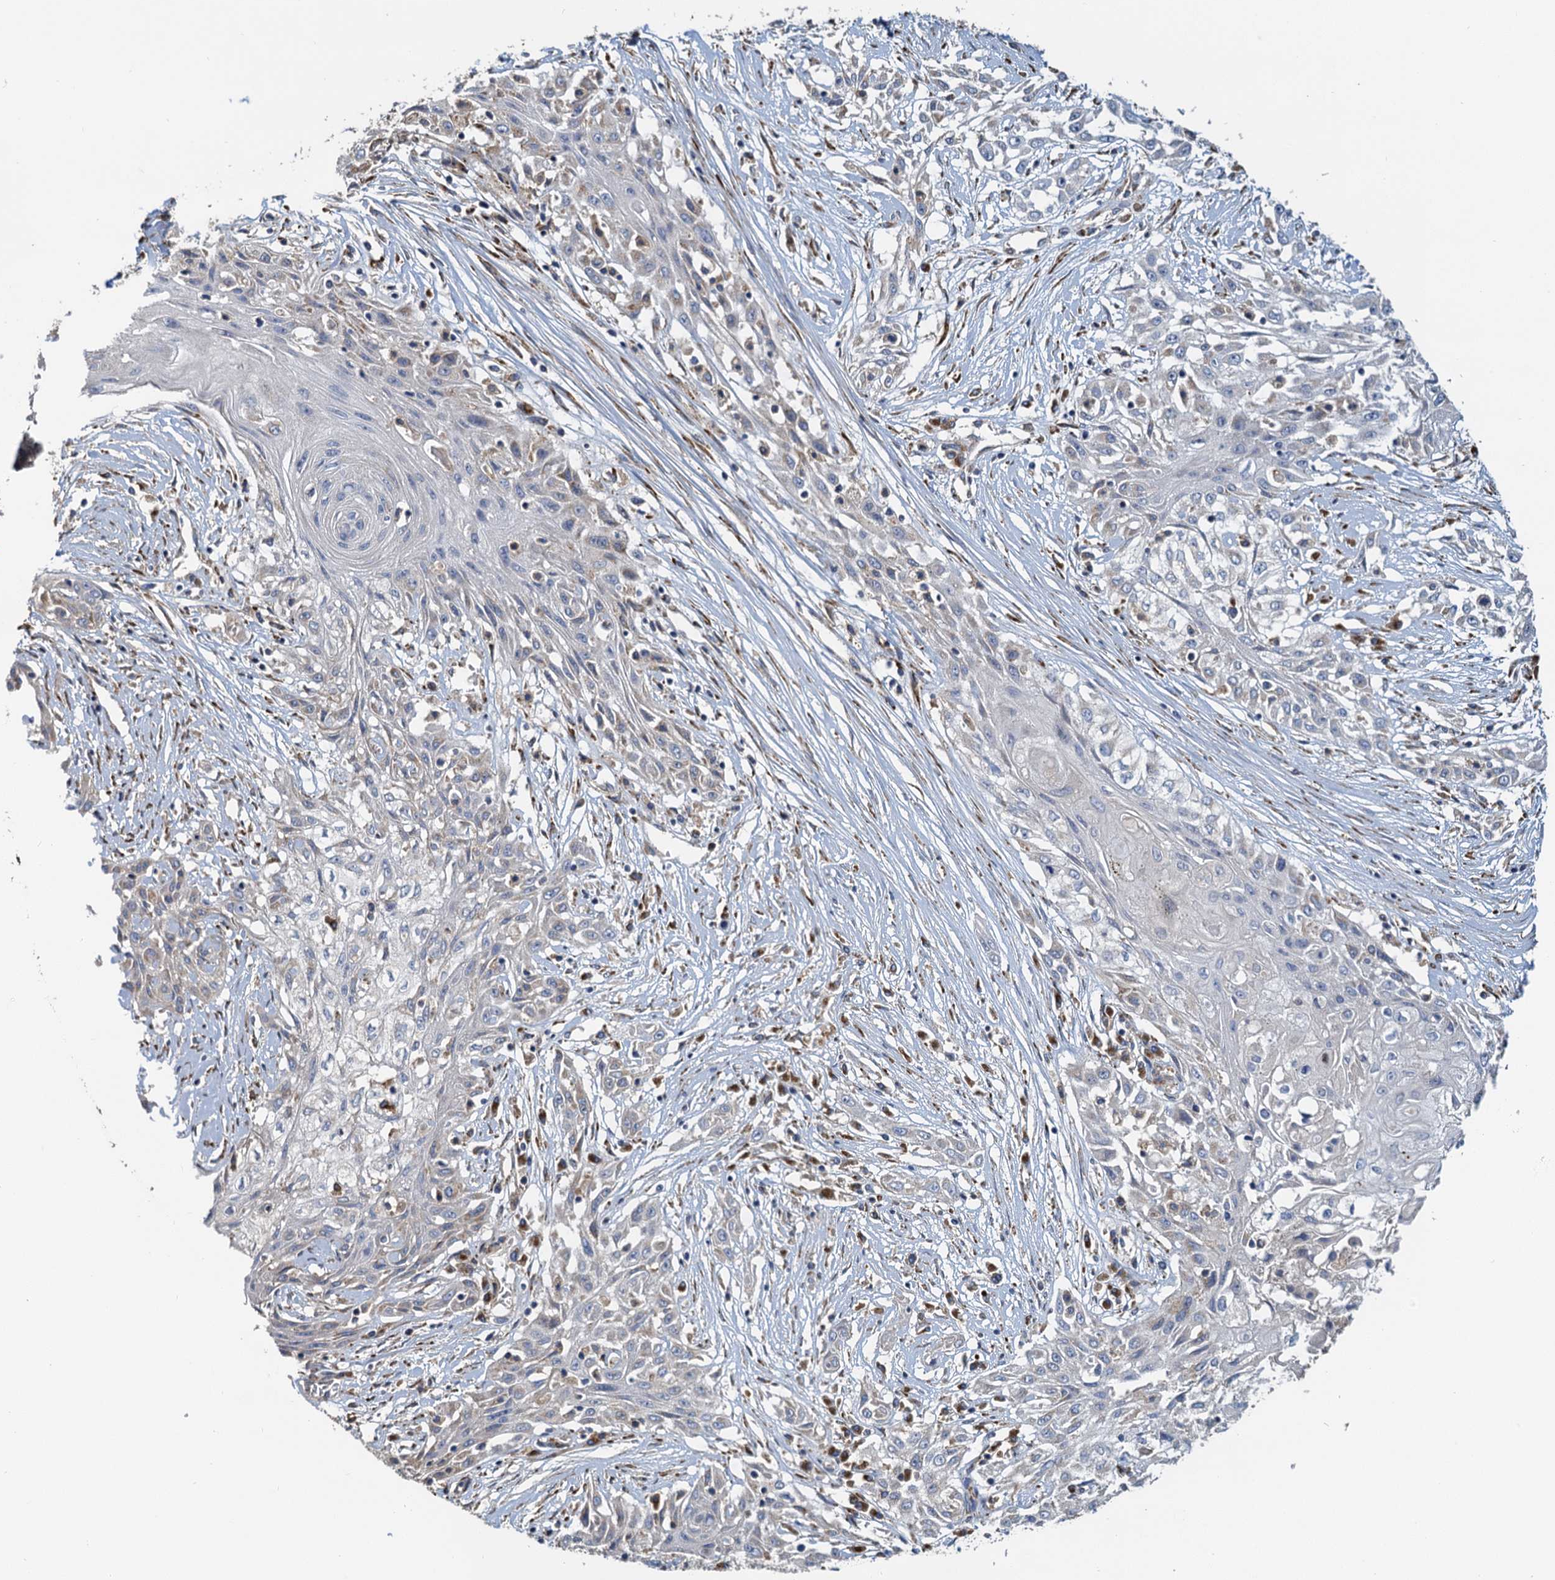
{"staining": {"intensity": "negative", "quantity": "none", "location": "none"}, "tissue": "skin cancer", "cell_type": "Tumor cells", "image_type": "cancer", "snomed": [{"axis": "morphology", "description": "Squamous cell carcinoma, NOS"}, {"axis": "morphology", "description": "Squamous cell carcinoma, metastatic, NOS"}, {"axis": "topography", "description": "Skin"}, {"axis": "topography", "description": "Lymph node"}], "caption": "The IHC photomicrograph has no significant positivity in tumor cells of skin cancer tissue.", "gene": "NKAPD1", "patient": {"sex": "male", "age": 75}}